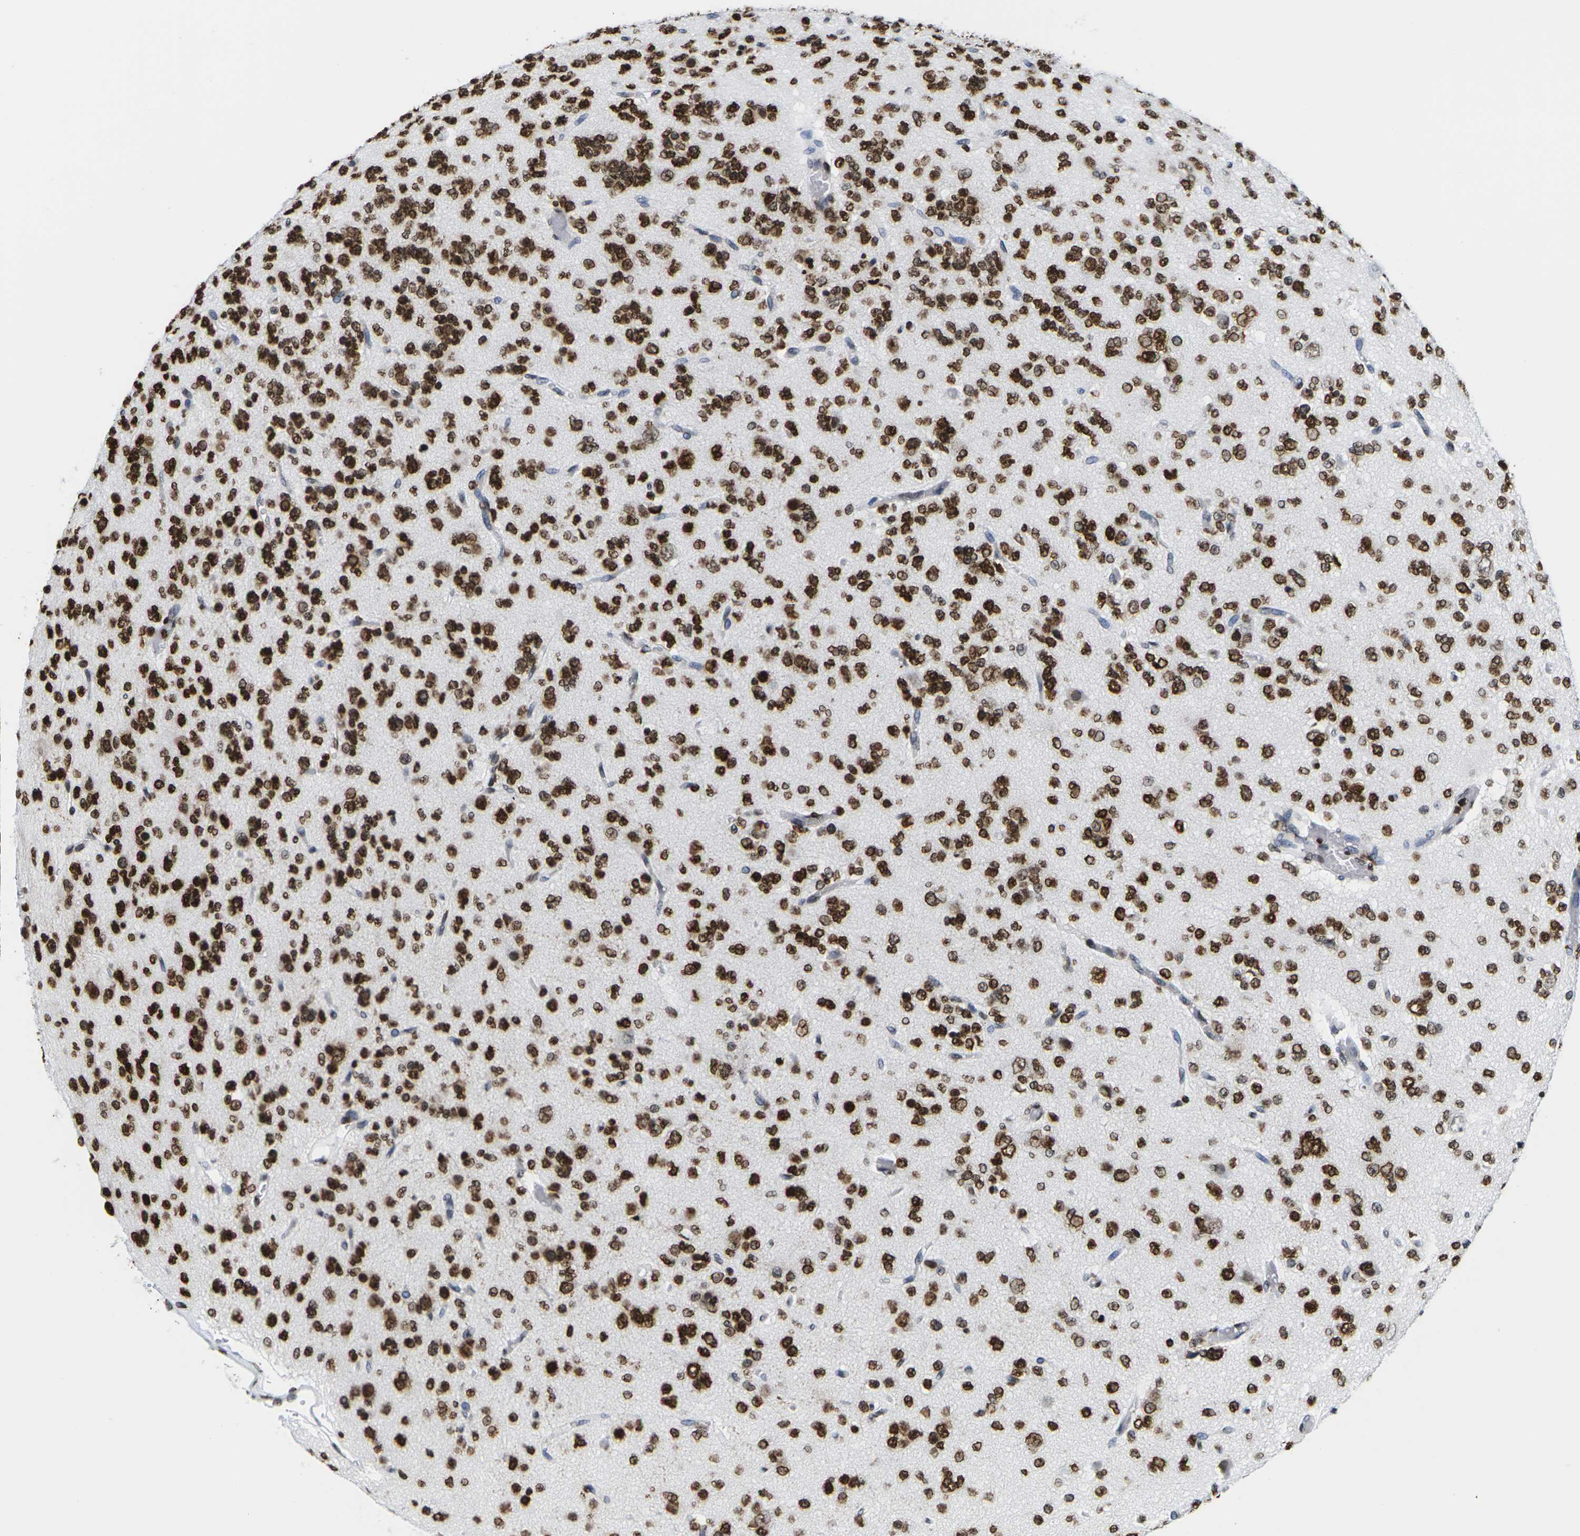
{"staining": {"intensity": "strong", "quantity": ">75%", "location": "cytoplasmic/membranous,nuclear"}, "tissue": "glioma", "cell_type": "Tumor cells", "image_type": "cancer", "snomed": [{"axis": "morphology", "description": "Glioma, malignant, Low grade"}, {"axis": "topography", "description": "Brain"}], "caption": "Immunohistochemical staining of low-grade glioma (malignant) exhibits high levels of strong cytoplasmic/membranous and nuclear positivity in about >75% of tumor cells.", "gene": "H2AC21", "patient": {"sex": "male", "age": 38}}